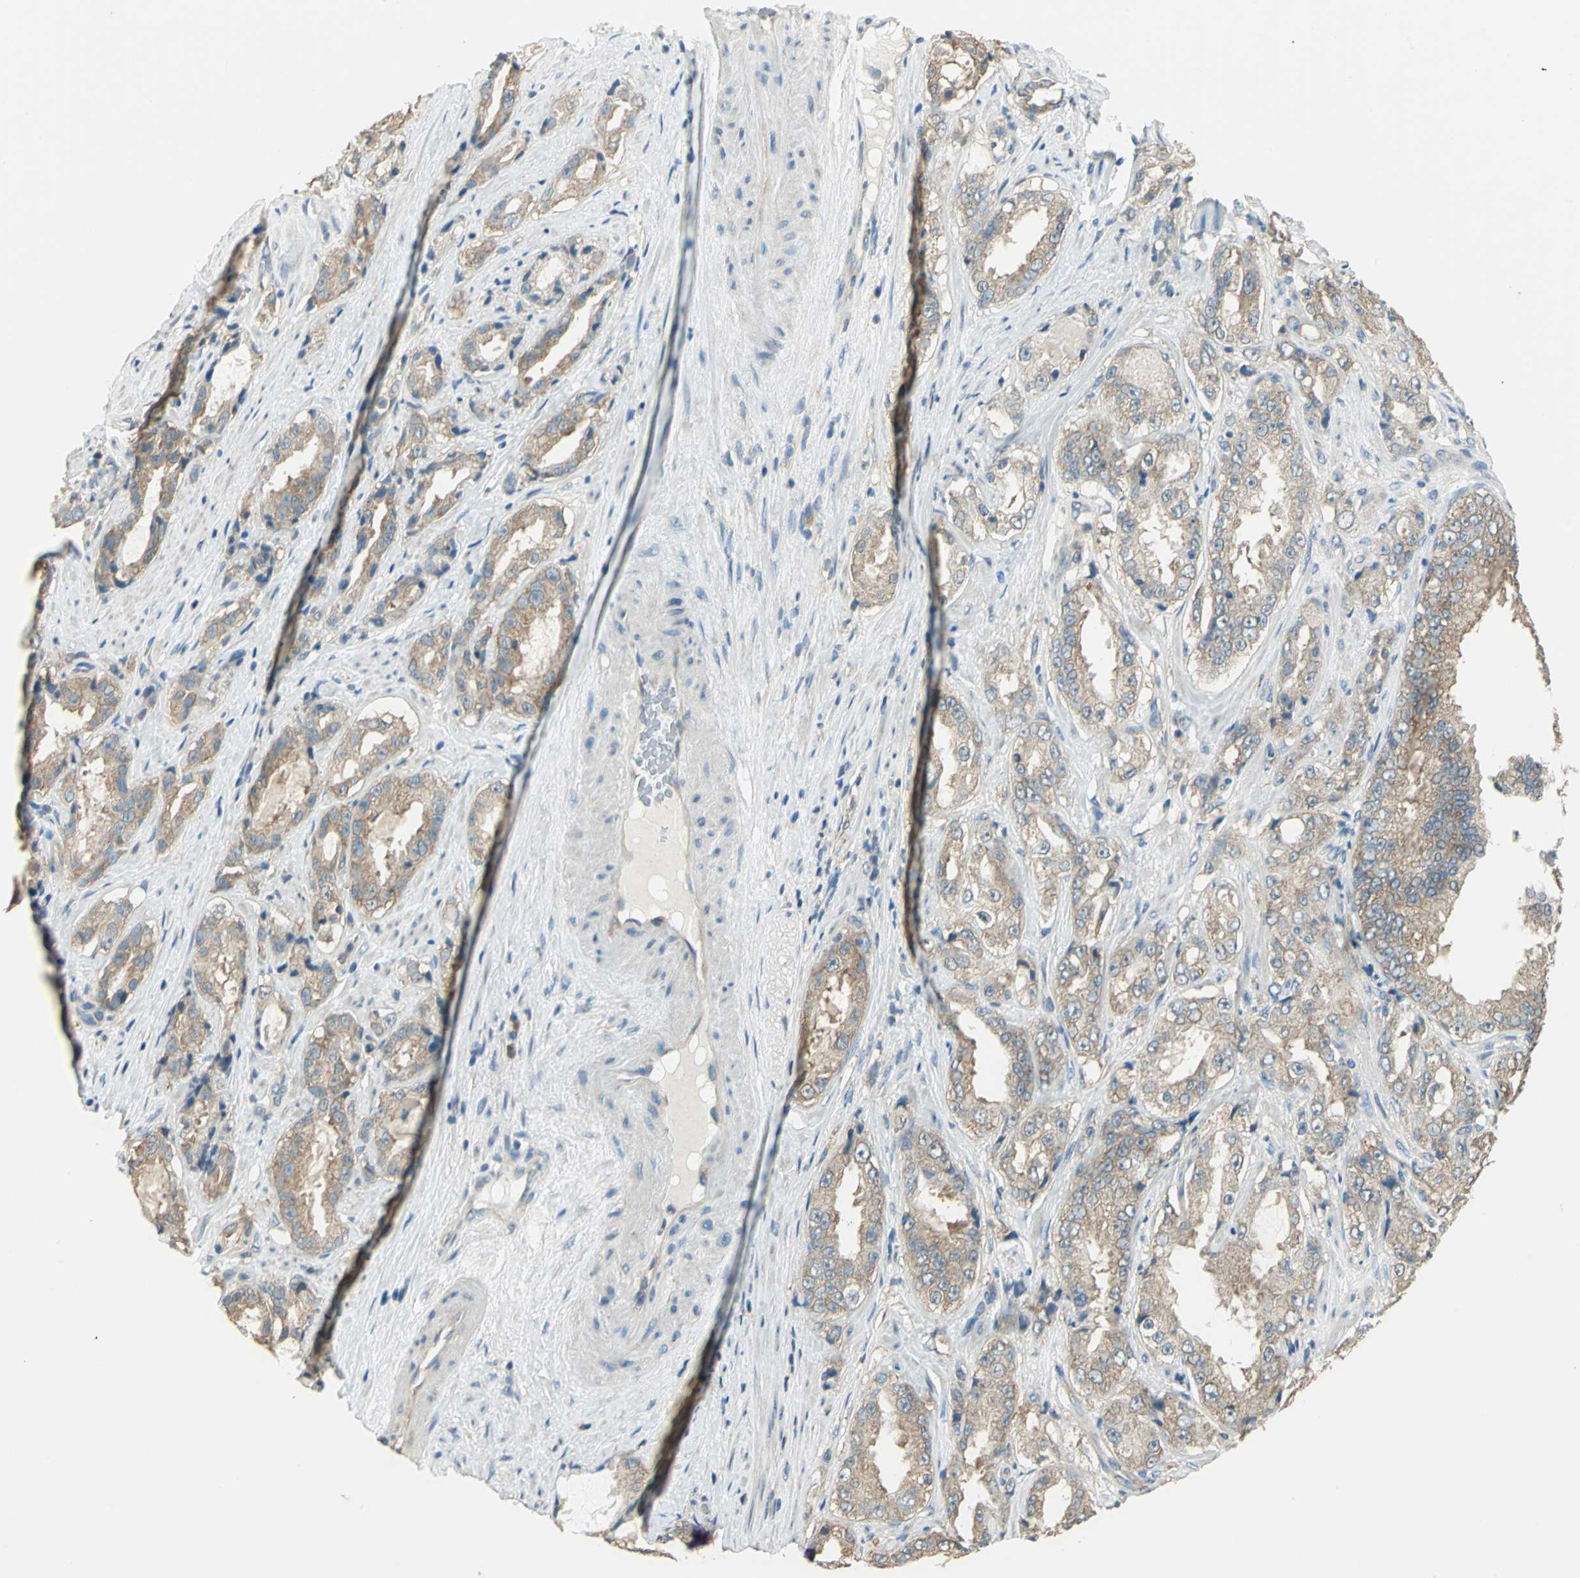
{"staining": {"intensity": "moderate", "quantity": ">75%", "location": "cytoplasmic/membranous,nuclear"}, "tissue": "prostate cancer", "cell_type": "Tumor cells", "image_type": "cancer", "snomed": [{"axis": "morphology", "description": "Adenocarcinoma, High grade"}, {"axis": "topography", "description": "Prostate"}], "caption": "There is medium levels of moderate cytoplasmic/membranous and nuclear positivity in tumor cells of prostate high-grade adenocarcinoma, as demonstrated by immunohistochemical staining (brown color).", "gene": "SHC2", "patient": {"sex": "male", "age": 73}}